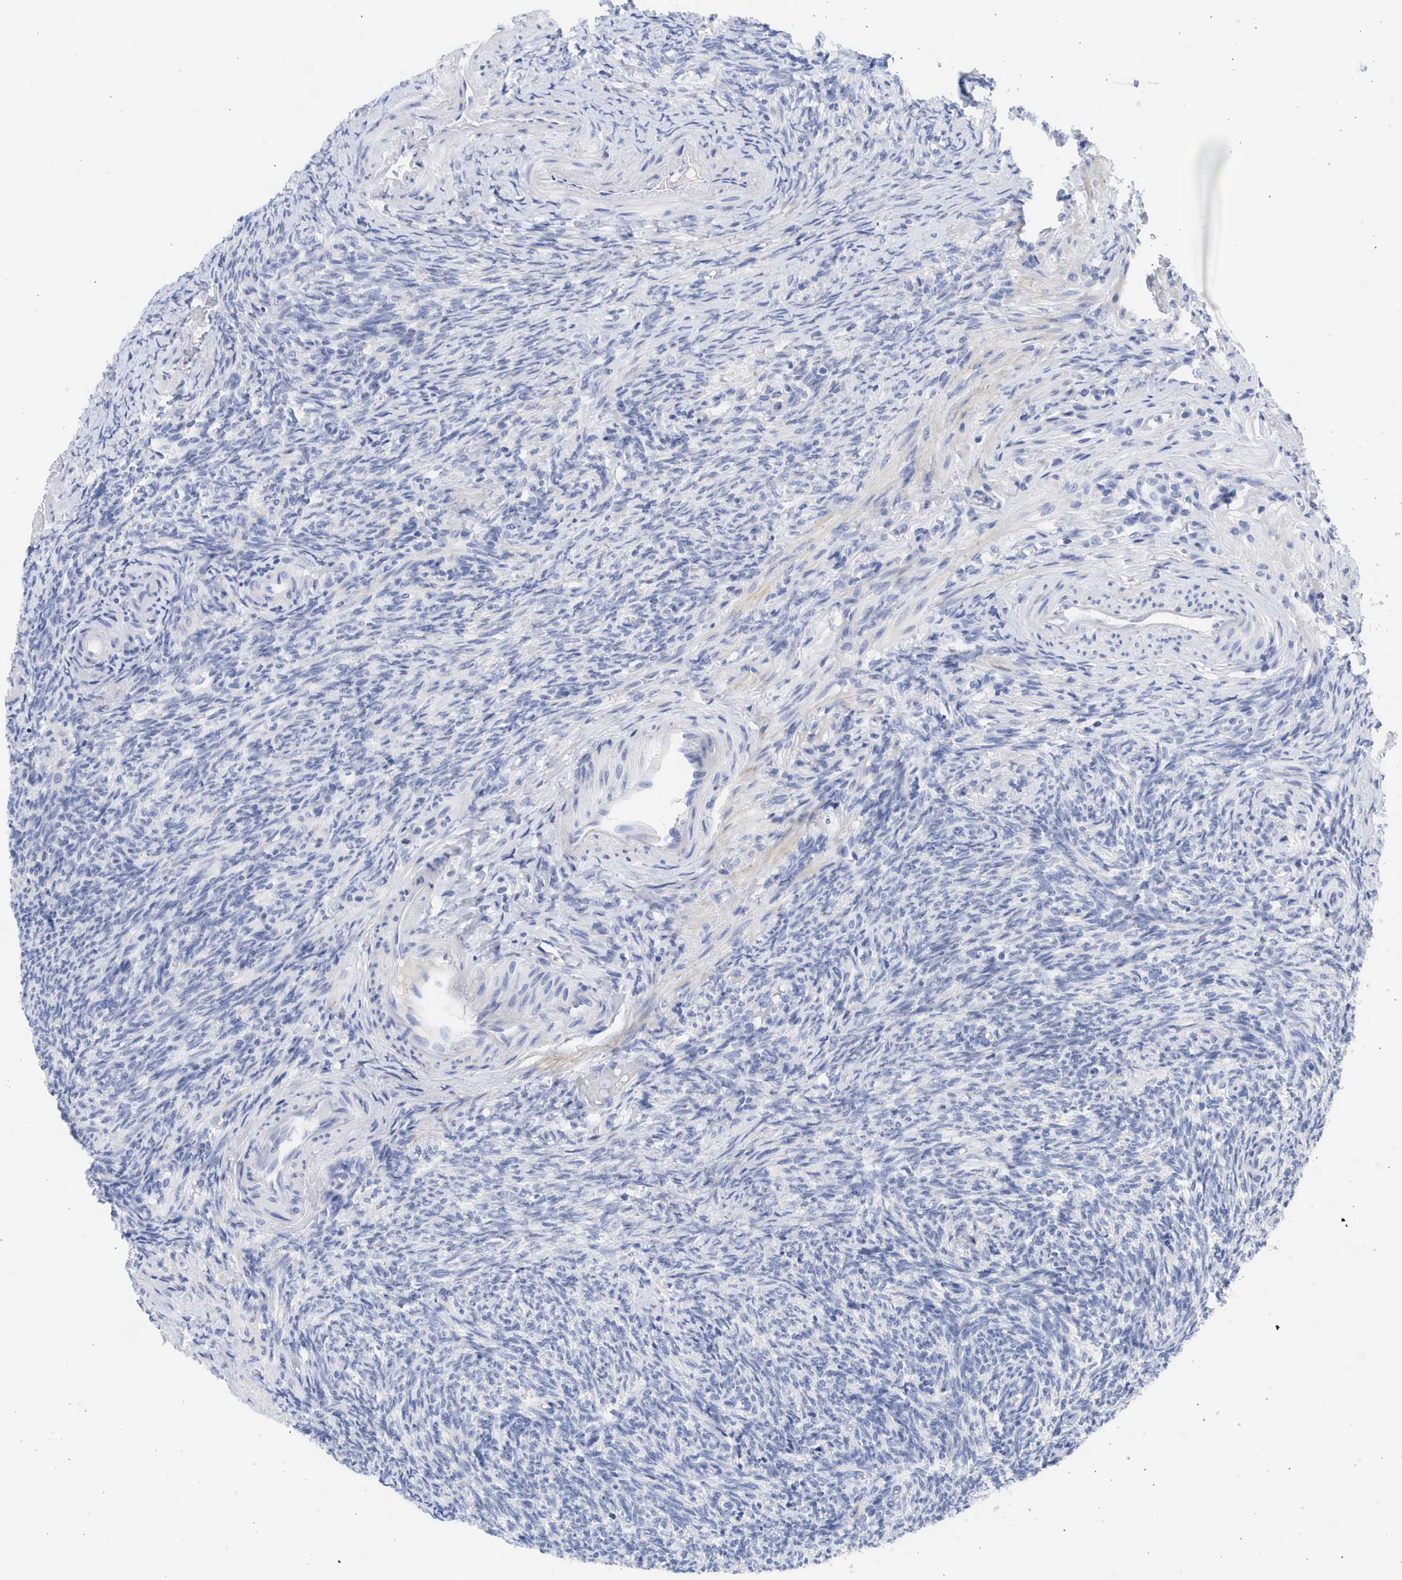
{"staining": {"intensity": "negative", "quantity": "none", "location": "none"}, "tissue": "ovary", "cell_type": "Follicle cells", "image_type": "normal", "snomed": [{"axis": "morphology", "description": "Normal tissue, NOS"}, {"axis": "topography", "description": "Ovary"}], "caption": "Immunohistochemical staining of unremarkable ovary exhibits no significant positivity in follicle cells. (Stains: DAB immunohistochemistry (IHC) with hematoxylin counter stain, Microscopy: brightfield microscopy at high magnification).", "gene": "SPATA3", "patient": {"sex": "female", "age": 41}}